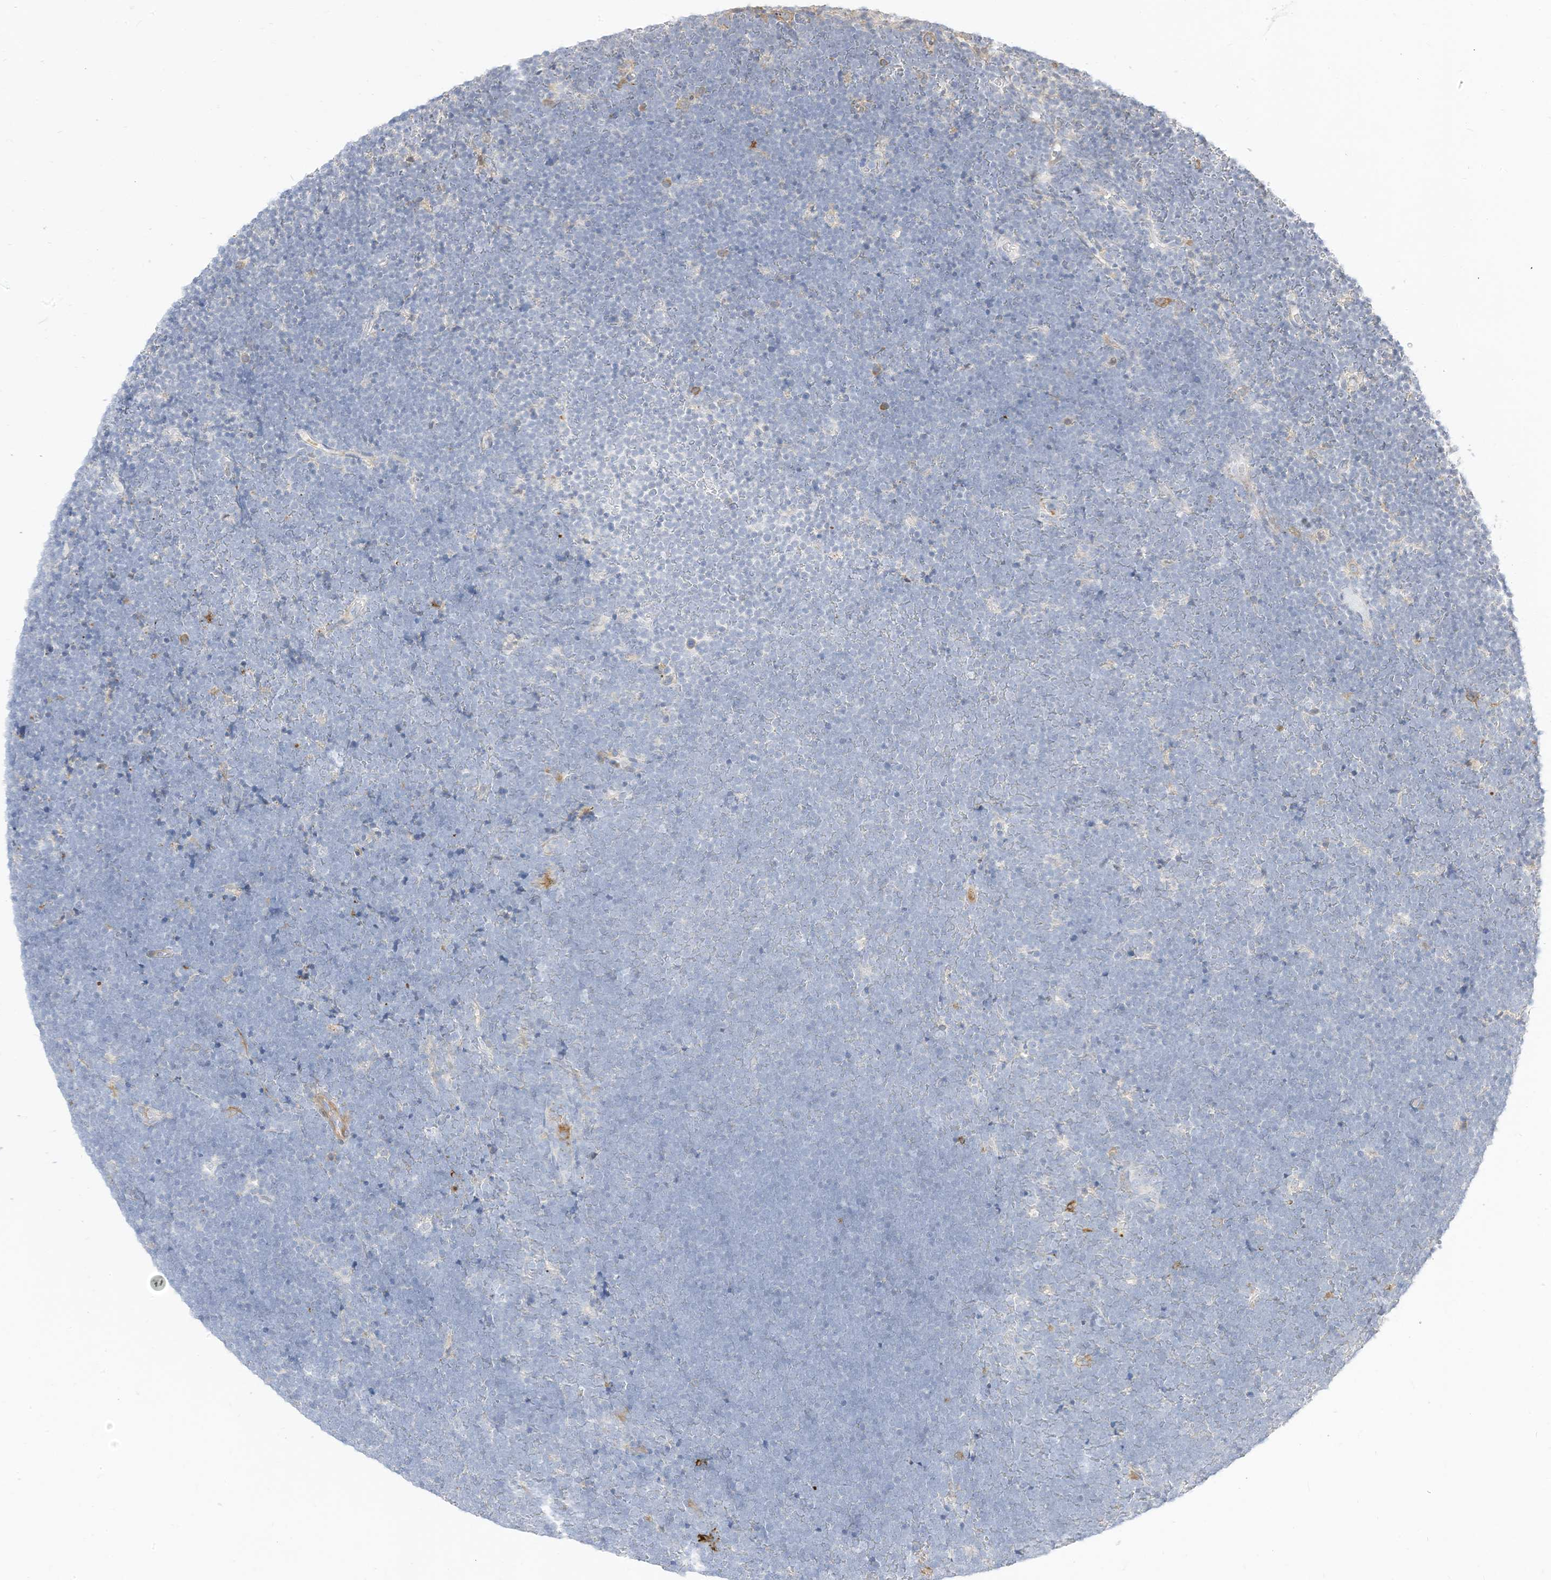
{"staining": {"intensity": "negative", "quantity": "none", "location": "none"}, "tissue": "lymphoma", "cell_type": "Tumor cells", "image_type": "cancer", "snomed": [{"axis": "morphology", "description": "Malignant lymphoma, non-Hodgkin's type, High grade"}, {"axis": "topography", "description": "Lymph node"}], "caption": "DAB immunohistochemical staining of human lymphoma shows no significant positivity in tumor cells.", "gene": "ATP13A1", "patient": {"sex": "male", "age": 13}}